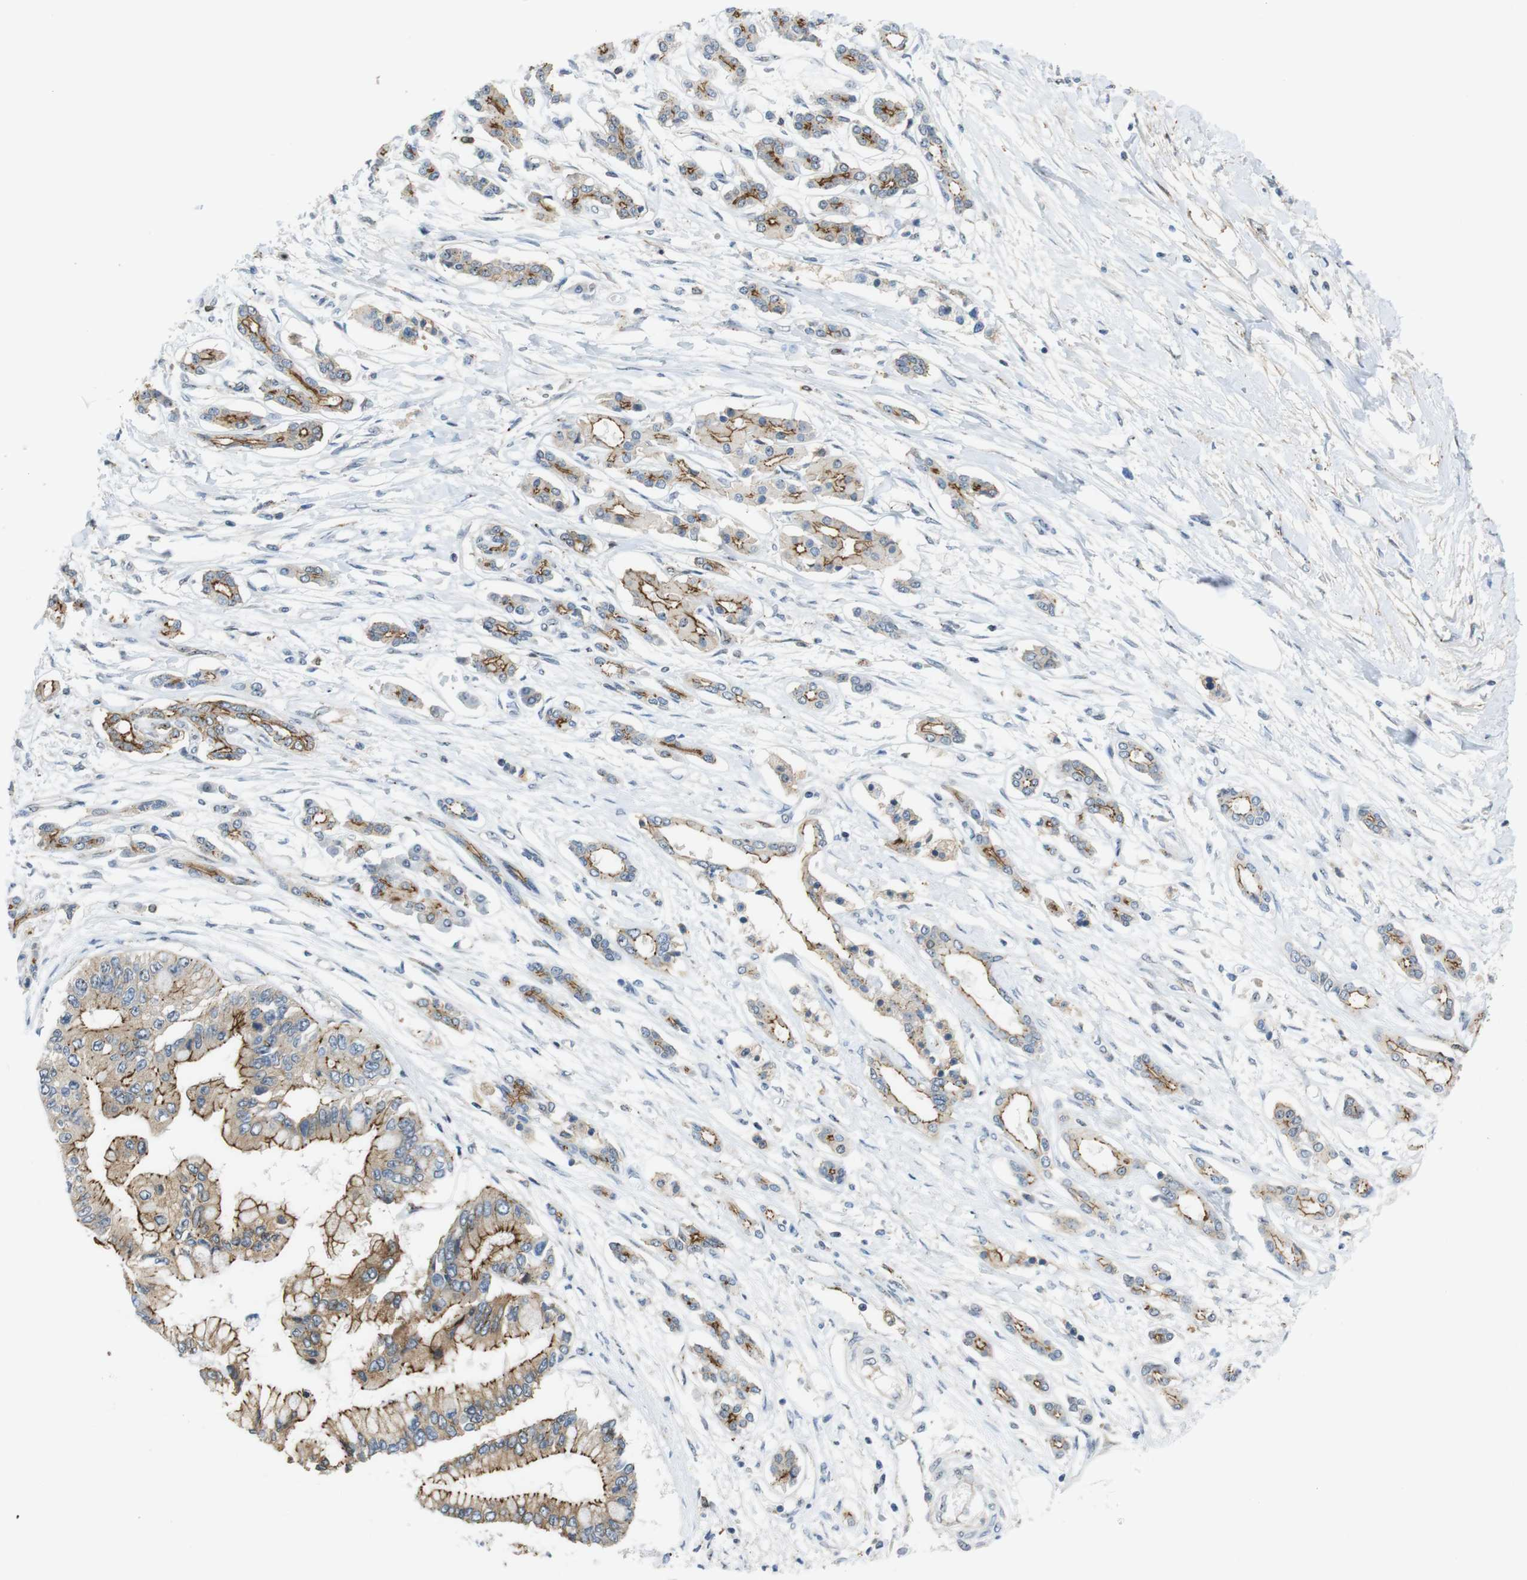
{"staining": {"intensity": "moderate", "quantity": "25%-75%", "location": "cytoplasmic/membranous"}, "tissue": "pancreatic cancer", "cell_type": "Tumor cells", "image_type": "cancer", "snomed": [{"axis": "morphology", "description": "Adenocarcinoma, NOS"}, {"axis": "topography", "description": "Pancreas"}], "caption": "DAB immunohistochemical staining of human pancreatic adenocarcinoma exhibits moderate cytoplasmic/membranous protein positivity in approximately 25%-75% of tumor cells.", "gene": "TJP3", "patient": {"sex": "male", "age": 56}}